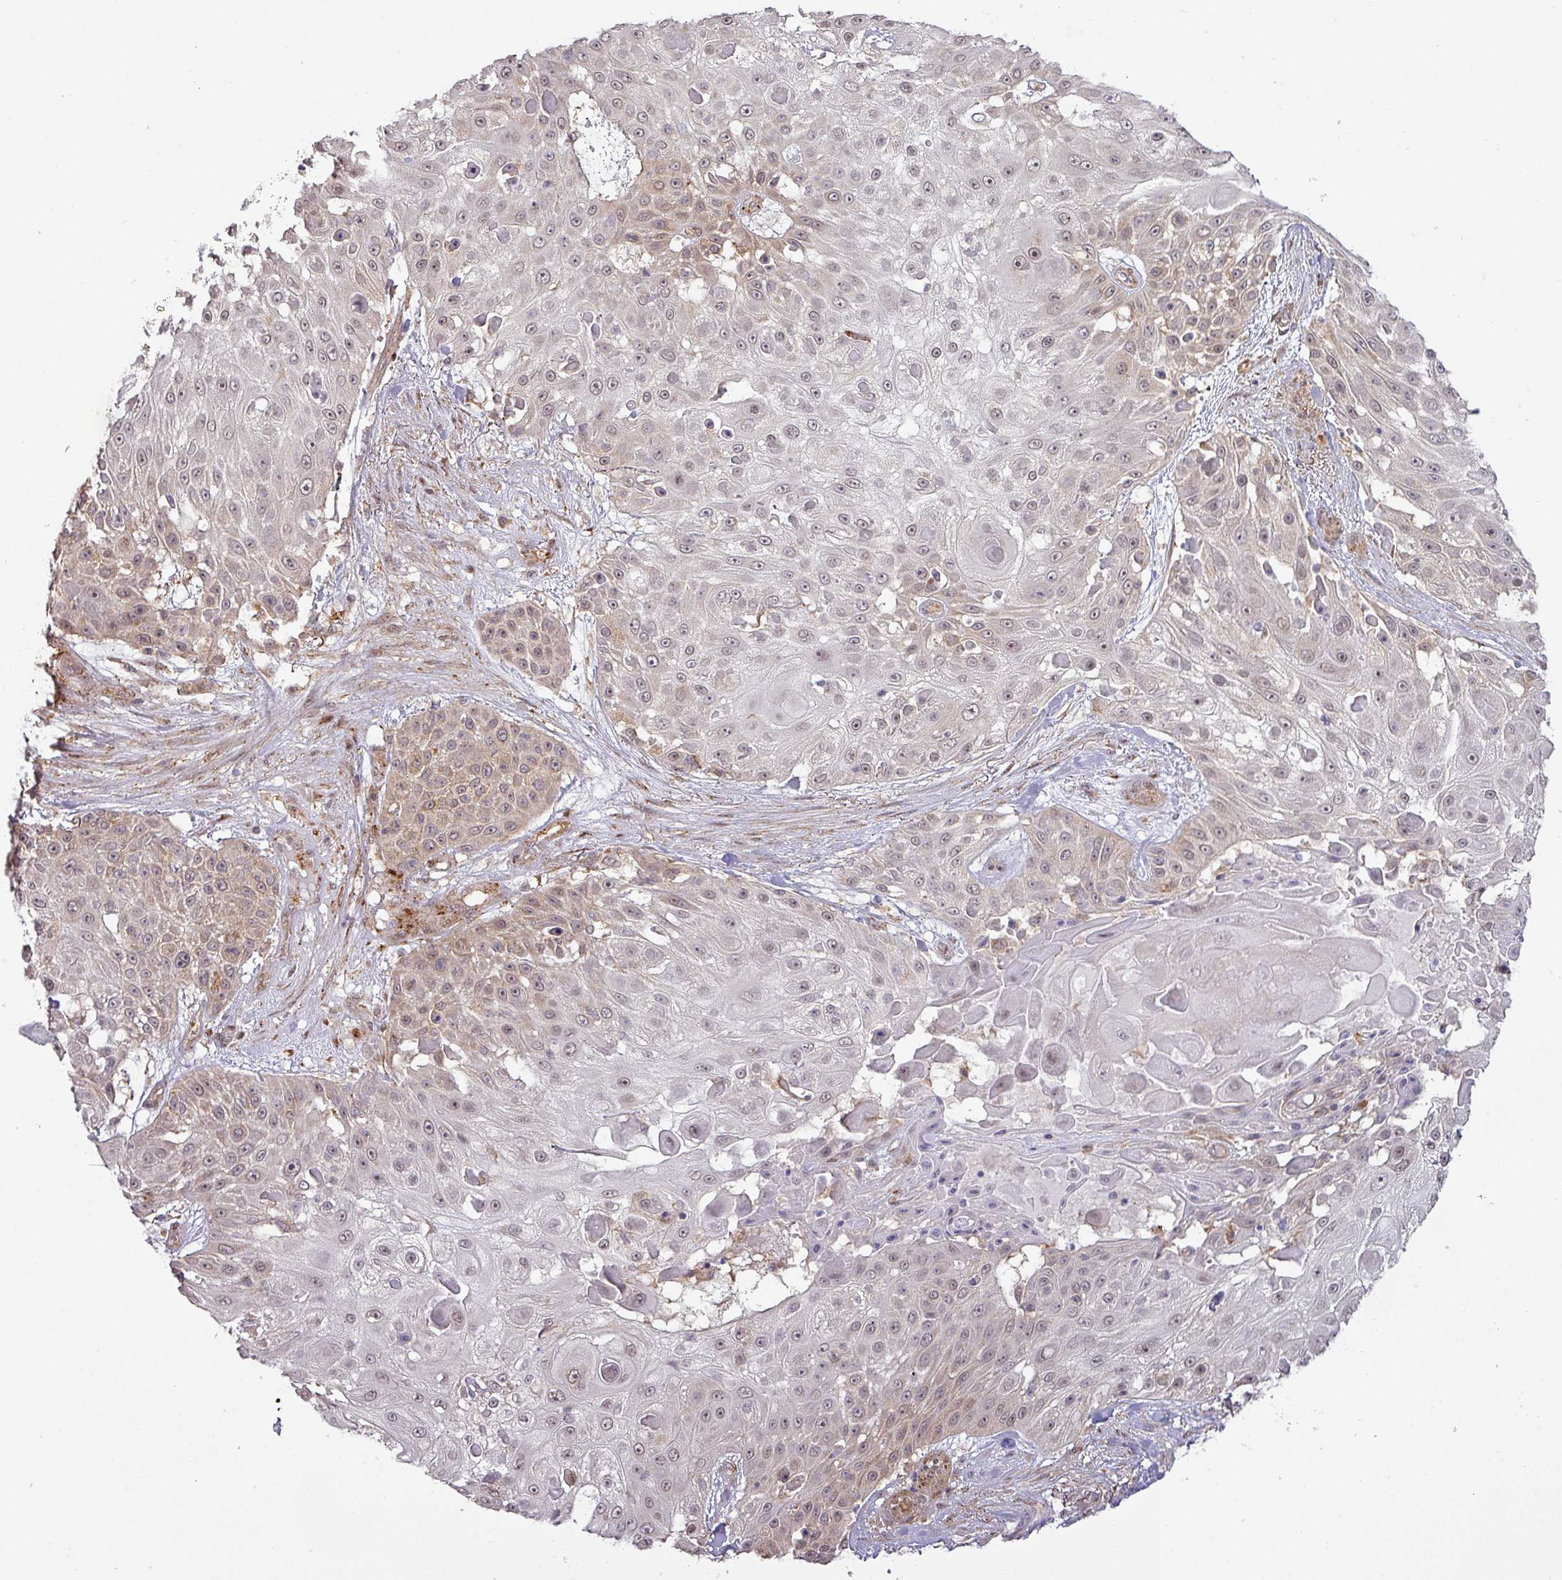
{"staining": {"intensity": "weak", "quantity": "25%-75%", "location": "cytoplasmic/membranous"}, "tissue": "skin cancer", "cell_type": "Tumor cells", "image_type": "cancer", "snomed": [{"axis": "morphology", "description": "Squamous cell carcinoma, NOS"}, {"axis": "topography", "description": "Skin"}], "caption": "IHC micrograph of human squamous cell carcinoma (skin) stained for a protein (brown), which demonstrates low levels of weak cytoplasmic/membranous expression in approximately 25%-75% of tumor cells.", "gene": "GALNT12", "patient": {"sex": "female", "age": 86}}